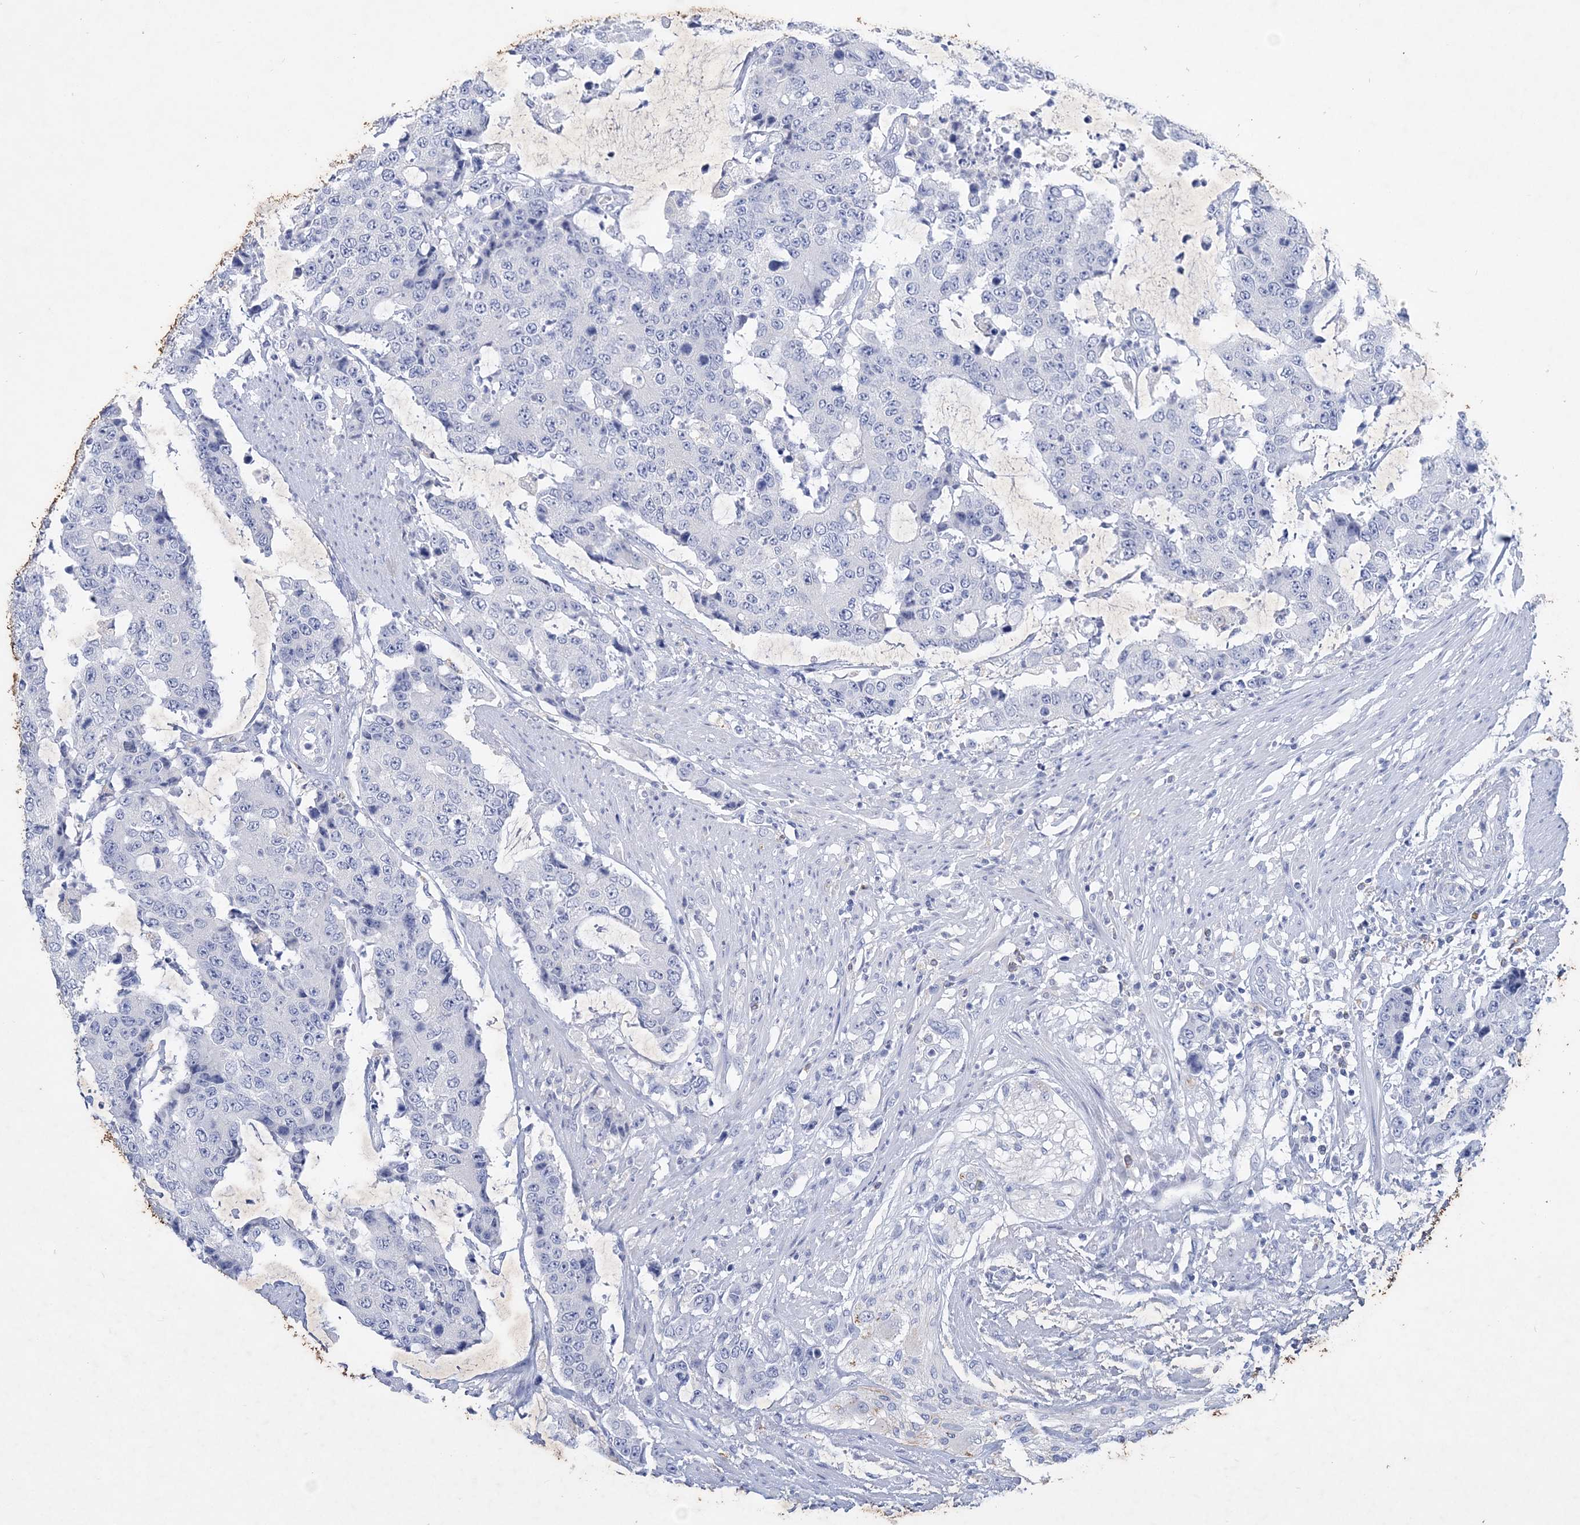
{"staining": {"intensity": "negative", "quantity": "none", "location": "none"}, "tissue": "colorectal cancer", "cell_type": "Tumor cells", "image_type": "cancer", "snomed": [{"axis": "morphology", "description": "Adenocarcinoma, NOS"}, {"axis": "topography", "description": "Colon"}], "caption": "A micrograph of human colorectal adenocarcinoma is negative for staining in tumor cells.", "gene": "COPS8", "patient": {"sex": "female", "age": 86}}